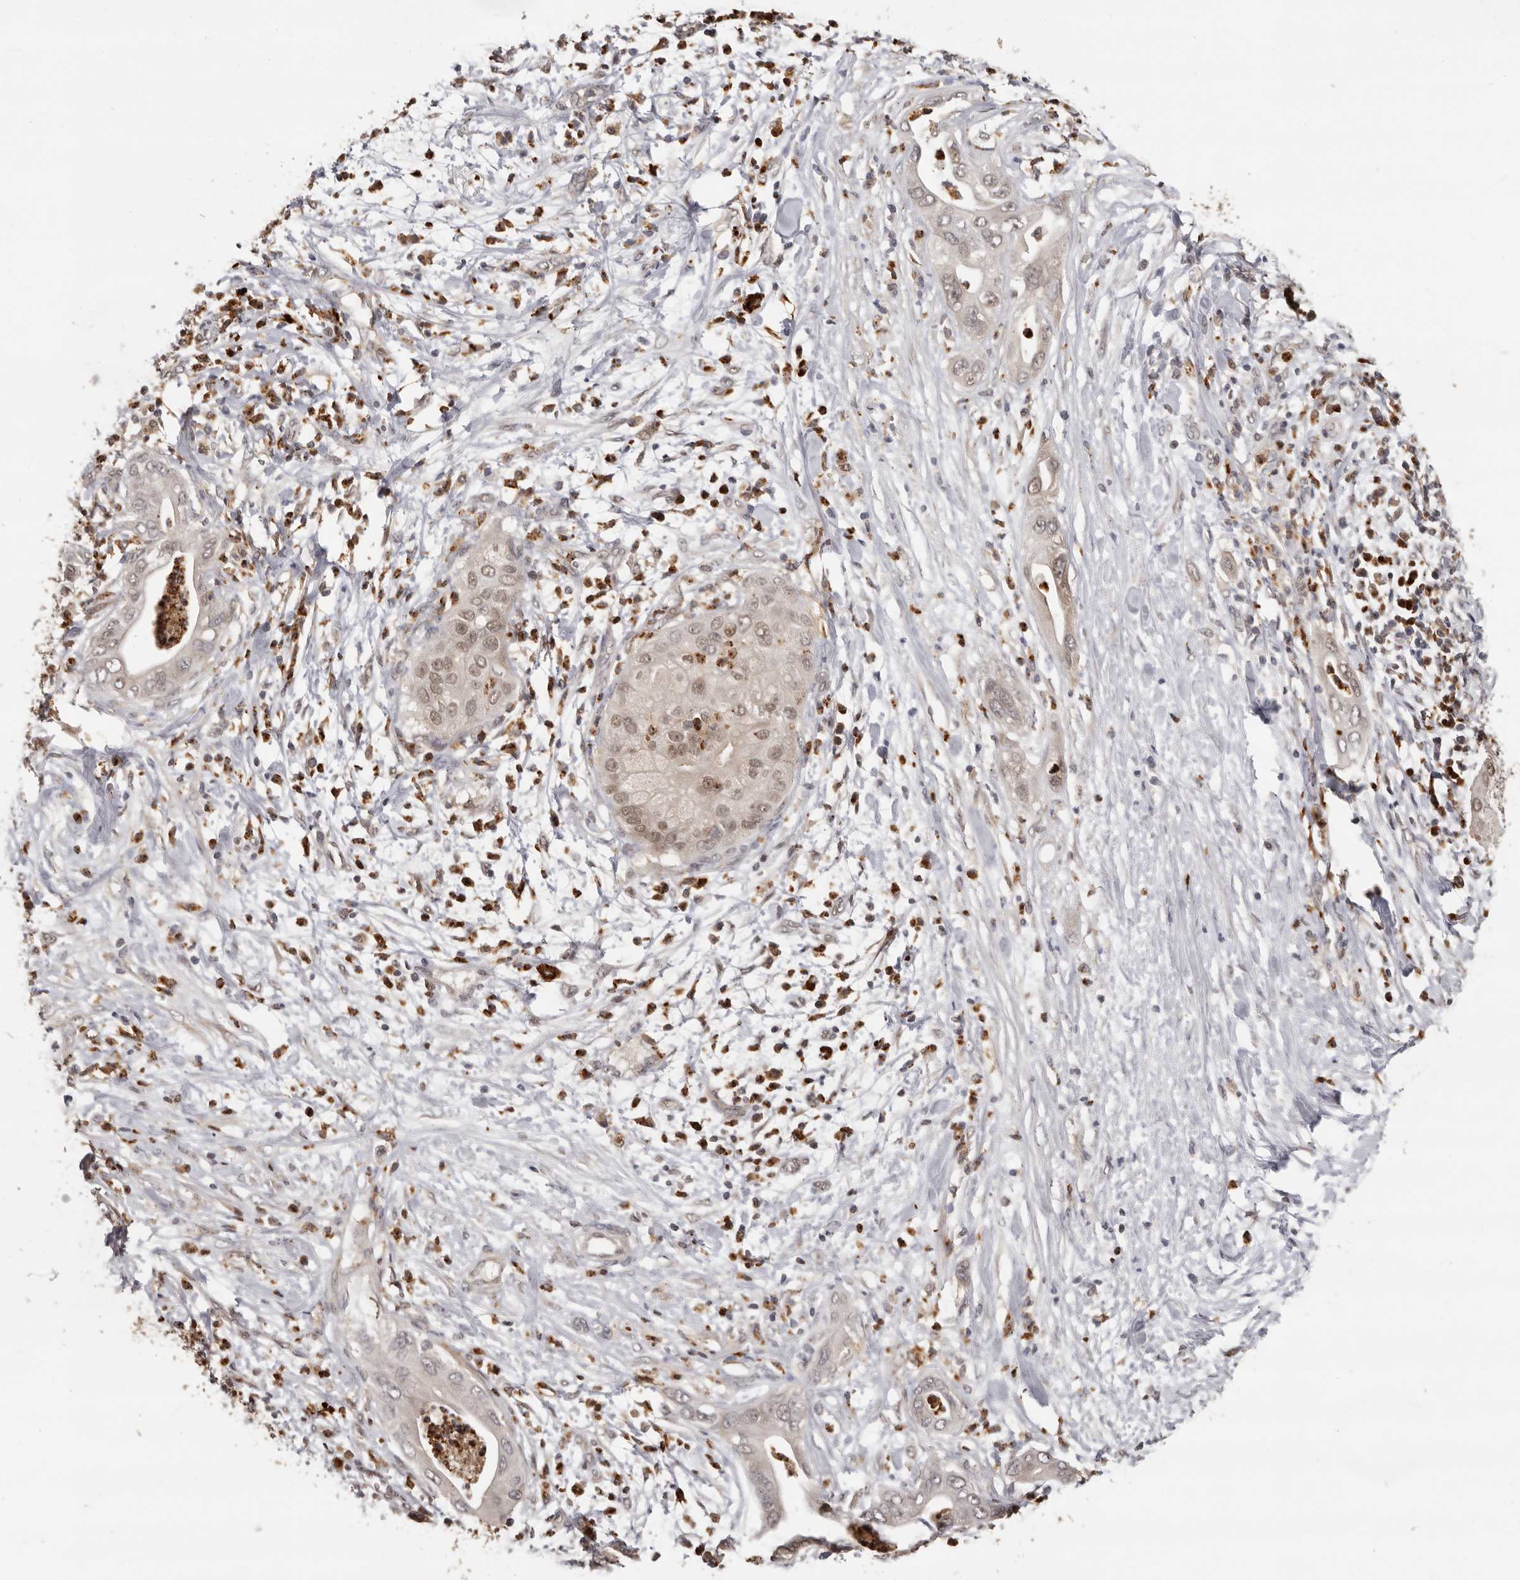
{"staining": {"intensity": "weak", "quantity": "25%-75%", "location": "nuclear"}, "tissue": "pancreatic cancer", "cell_type": "Tumor cells", "image_type": "cancer", "snomed": [{"axis": "morphology", "description": "Adenocarcinoma, NOS"}, {"axis": "topography", "description": "Pancreas"}], "caption": "This histopathology image reveals IHC staining of human pancreatic cancer (adenocarcinoma), with low weak nuclear positivity in about 25%-75% of tumor cells.", "gene": "KIF2B", "patient": {"sex": "female", "age": 78}}